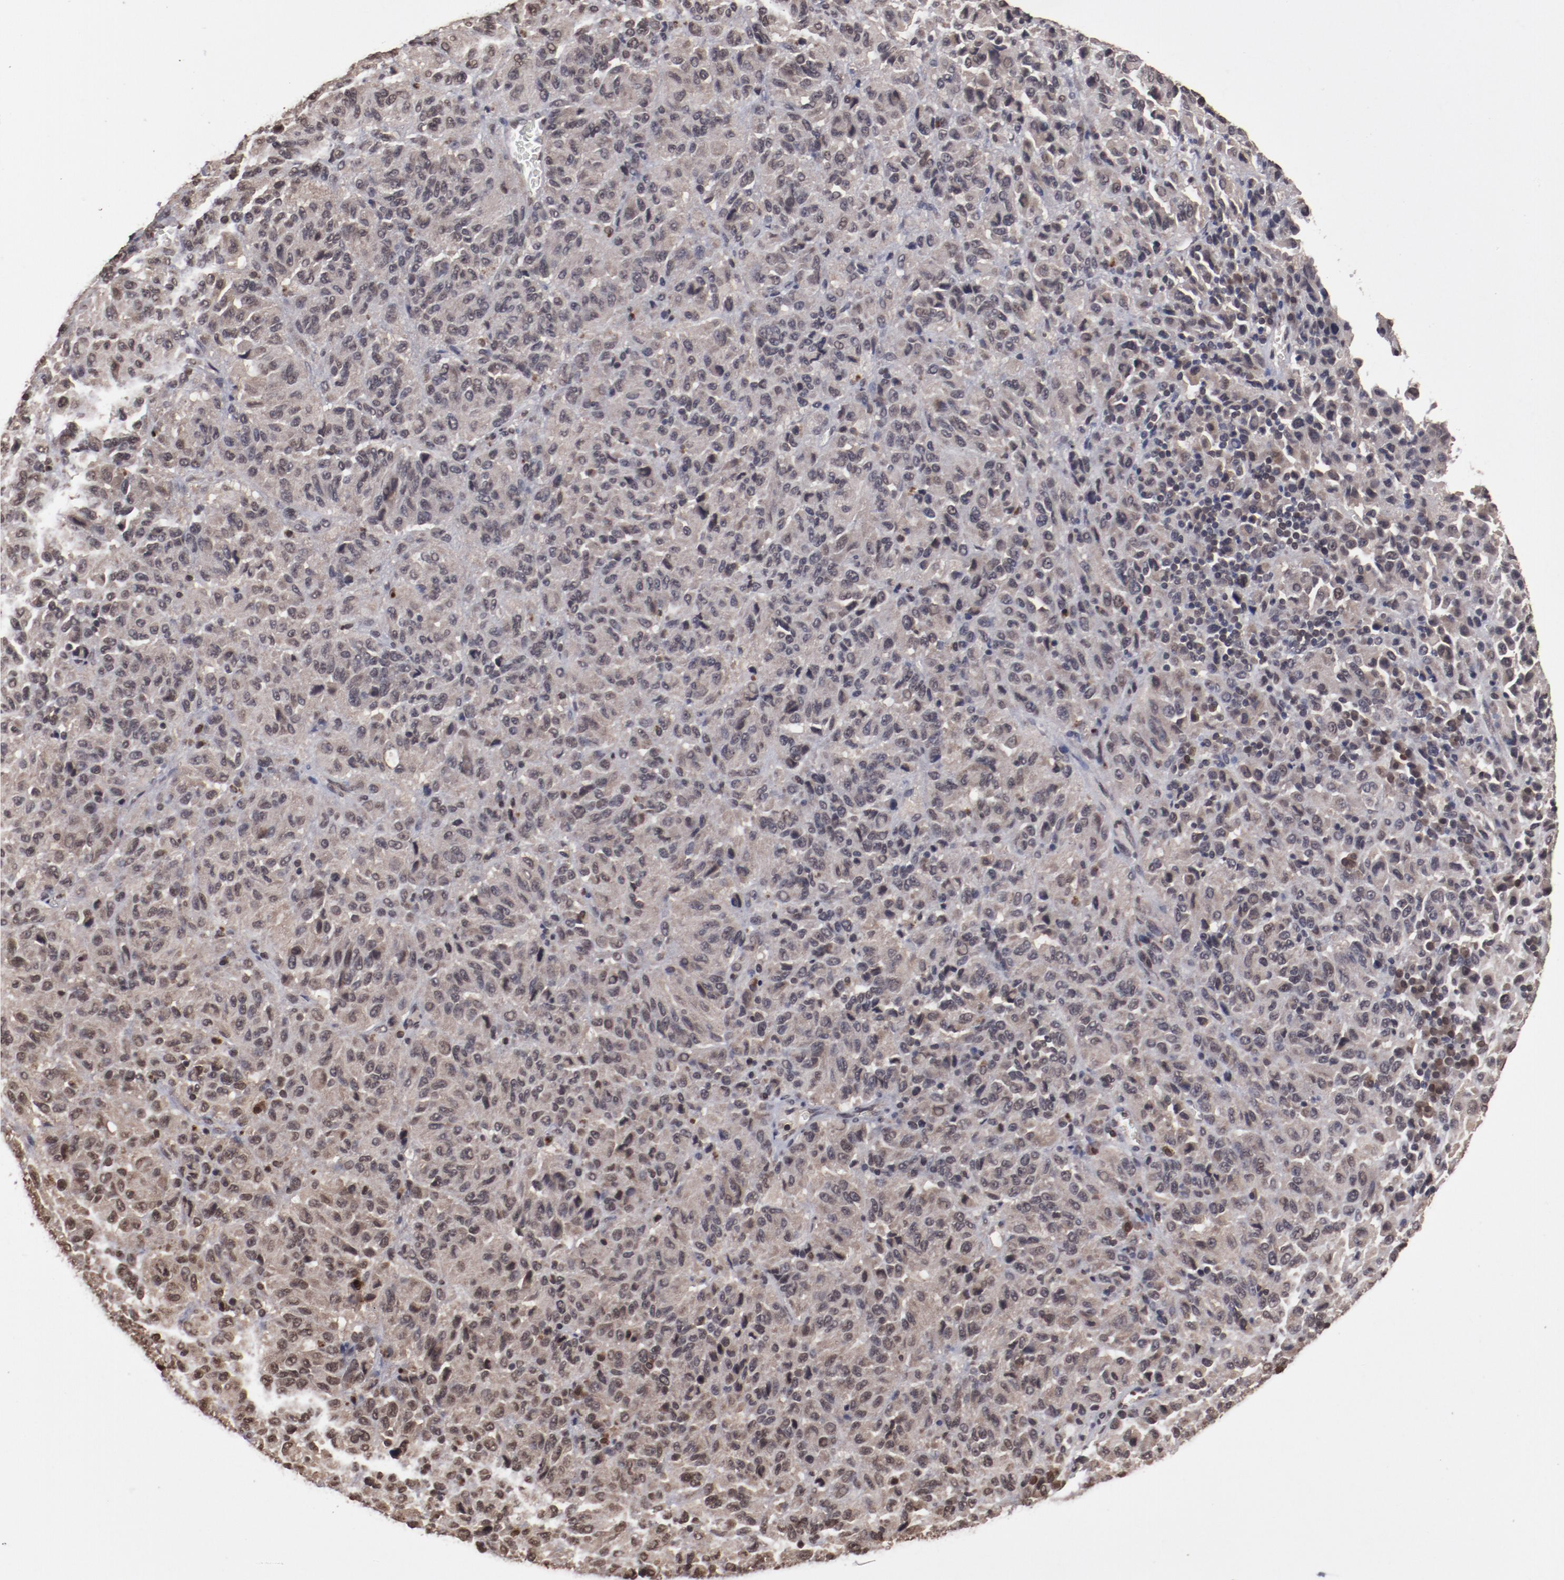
{"staining": {"intensity": "moderate", "quantity": ">75%", "location": "nuclear"}, "tissue": "melanoma", "cell_type": "Tumor cells", "image_type": "cancer", "snomed": [{"axis": "morphology", "description": "Malignant melanoma, Metastatic site"}, {"axis": "topography", "description": "Lung"}], "caption": "Human malignant melanoma (metastatic site) stained with a protein marker shows moderate staining in tumor cells.", "gene": "AKT1", "patient": {"sex": "male", "age": 64}}